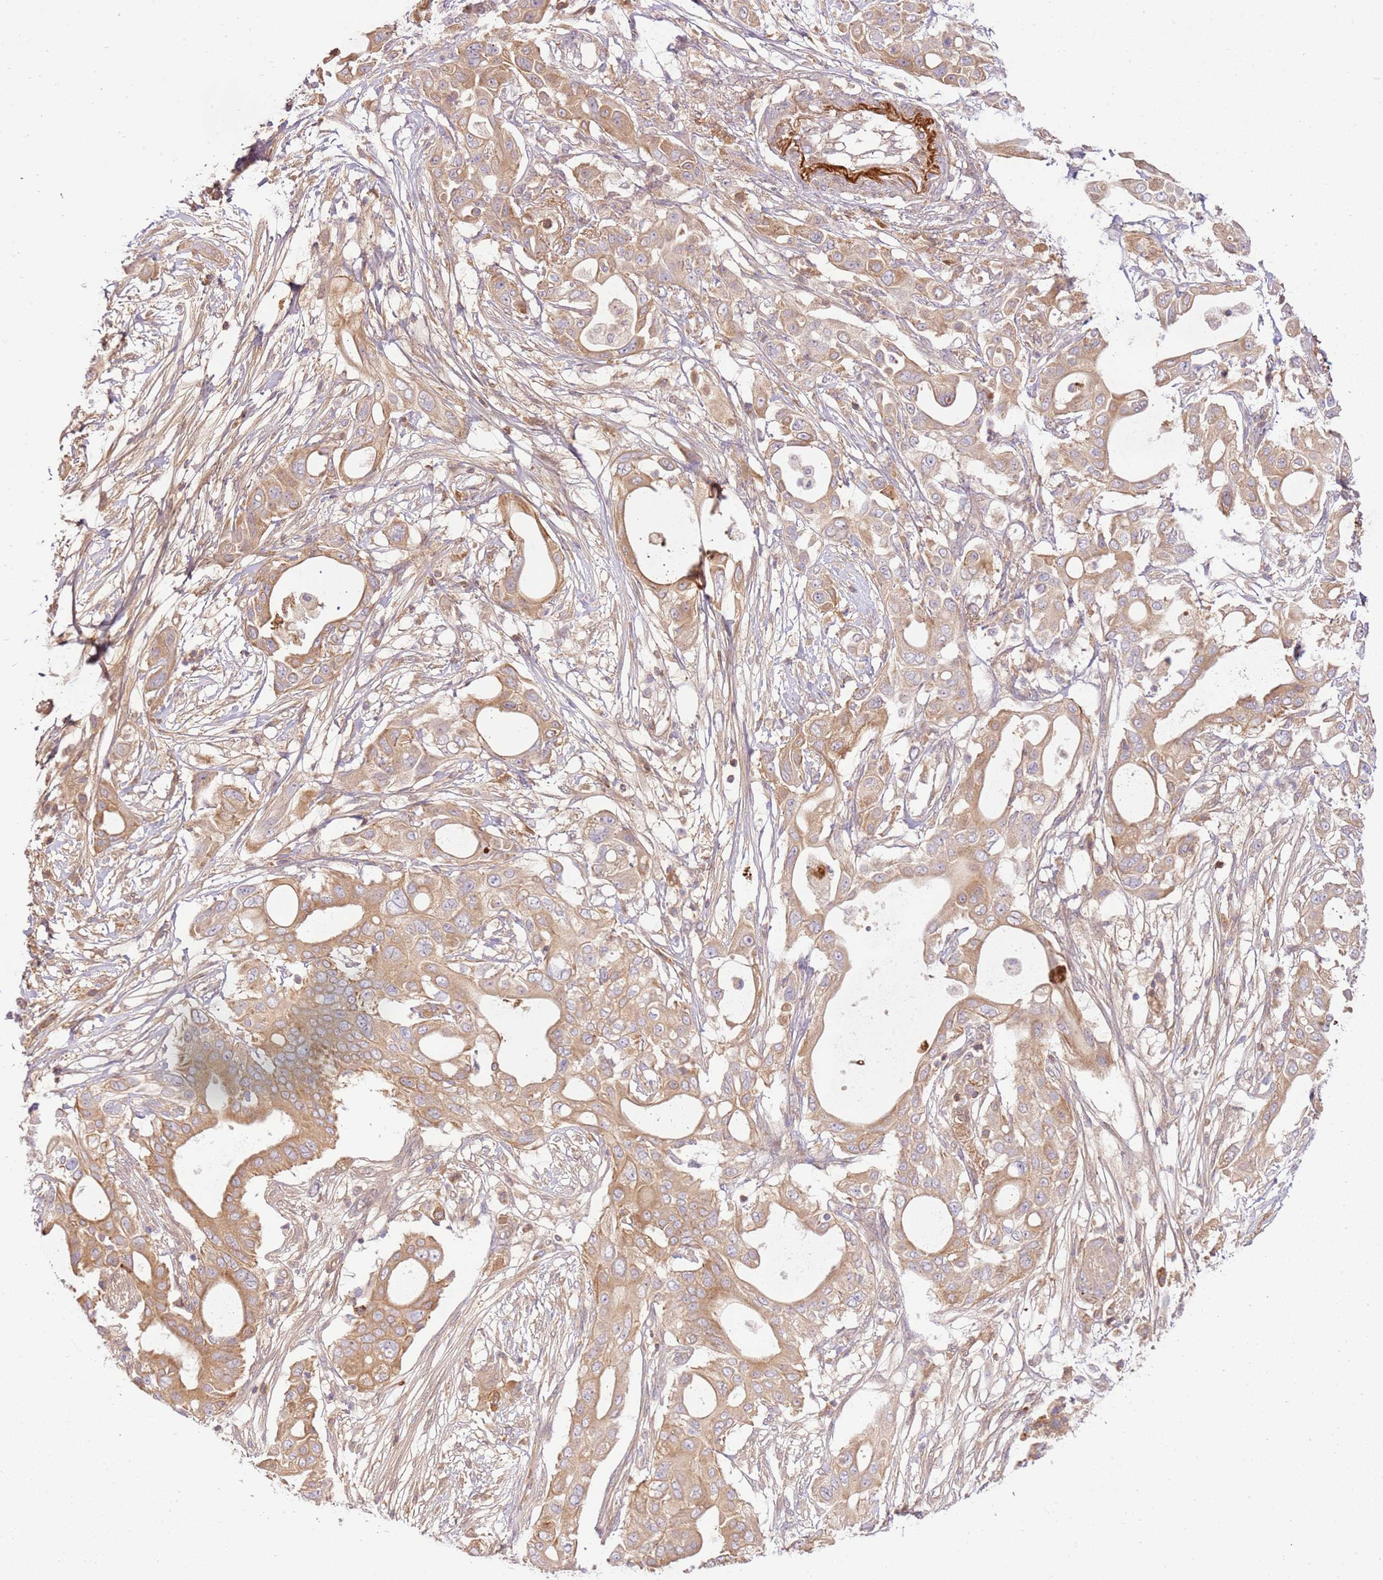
{"staining": {"intensity": "moderate", "quantity": ">75%", "location": "cytoplasmic/membranous"}, "tissue": "pancreatic cancer", "cell_type": "Tumor cells", "image_type": "cancer", "snomed": [{"axis": "morphology", "description": "Adenocarcinoma, NOS"}, {"axis": "topography", "description": "Pancreas"}], "caption": "Moderate cytoplasmic/membranous protein positivity is identified in about >75% of tumor cells in adenocarcinoma (pancreatic). Using DAB (3,3'-diaminobenzidine) (brown) and hematoxylin (blue) stains, captured at high magnification using brightfield microscopy.", "gene": "C8G", "patient": {"sex": "male", "age": 68}}